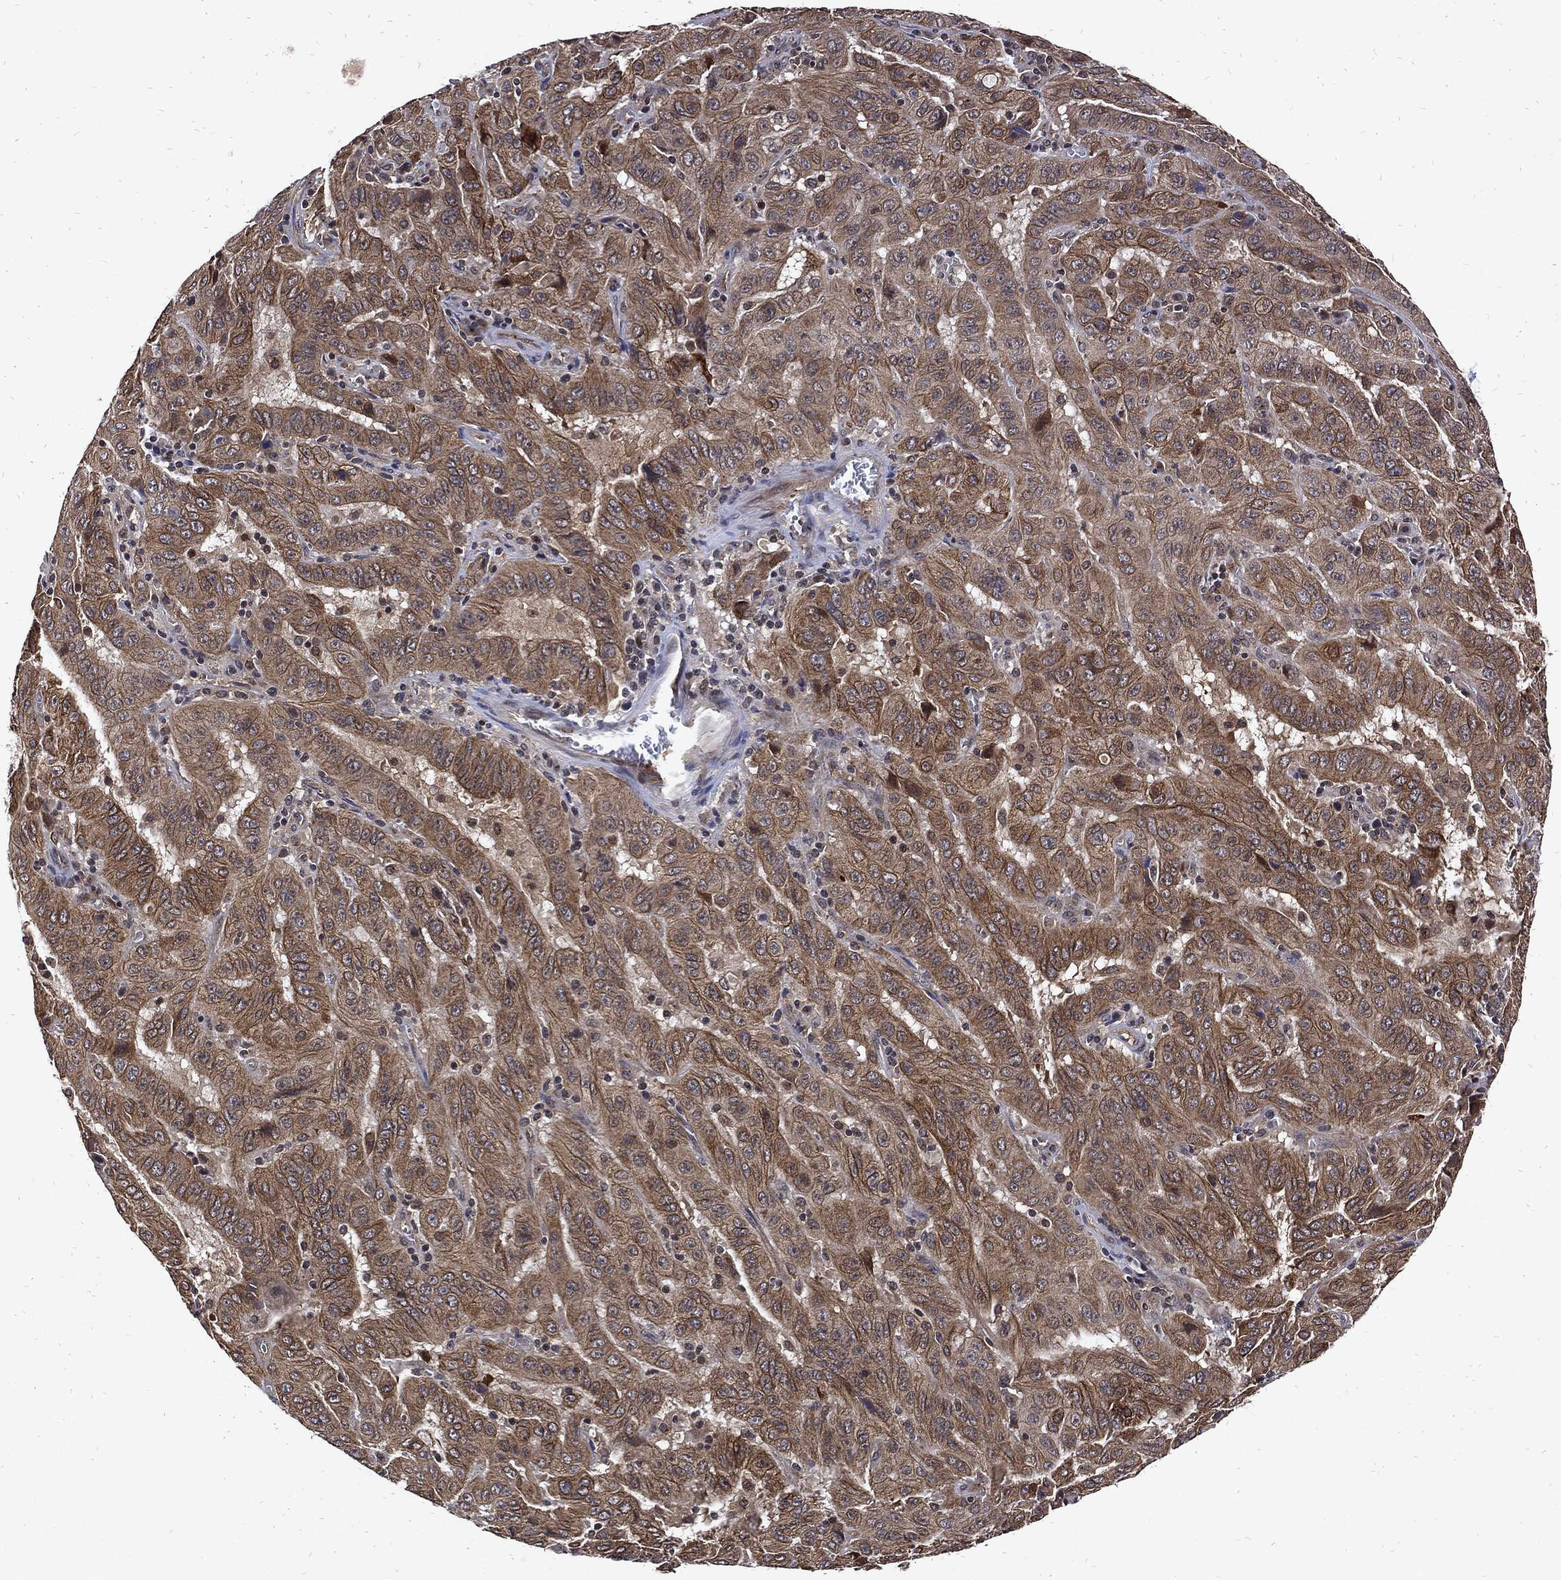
{"staining": {"intensity": "moderate", "quantity": ">75%", "location": "cytoplasmic/membranous"}, "tissue": "pancreatic cancer", "cell_type": "Tumor cells", "image_type": "cancer", "snomed": [{"axis": "morphology", "description": "Adenocarcinoma, NOS"}, {"axis": "topography", "description": "Pancreas"}], "caption": "Protein expression analysis of adenocarcinoma (pancreatic) shows moderate cytoplasmic/membranous staining in approximately >75% of tumor cells.", "gene": "DCTN1", "patient": {"sex": "male", "age": 63}}